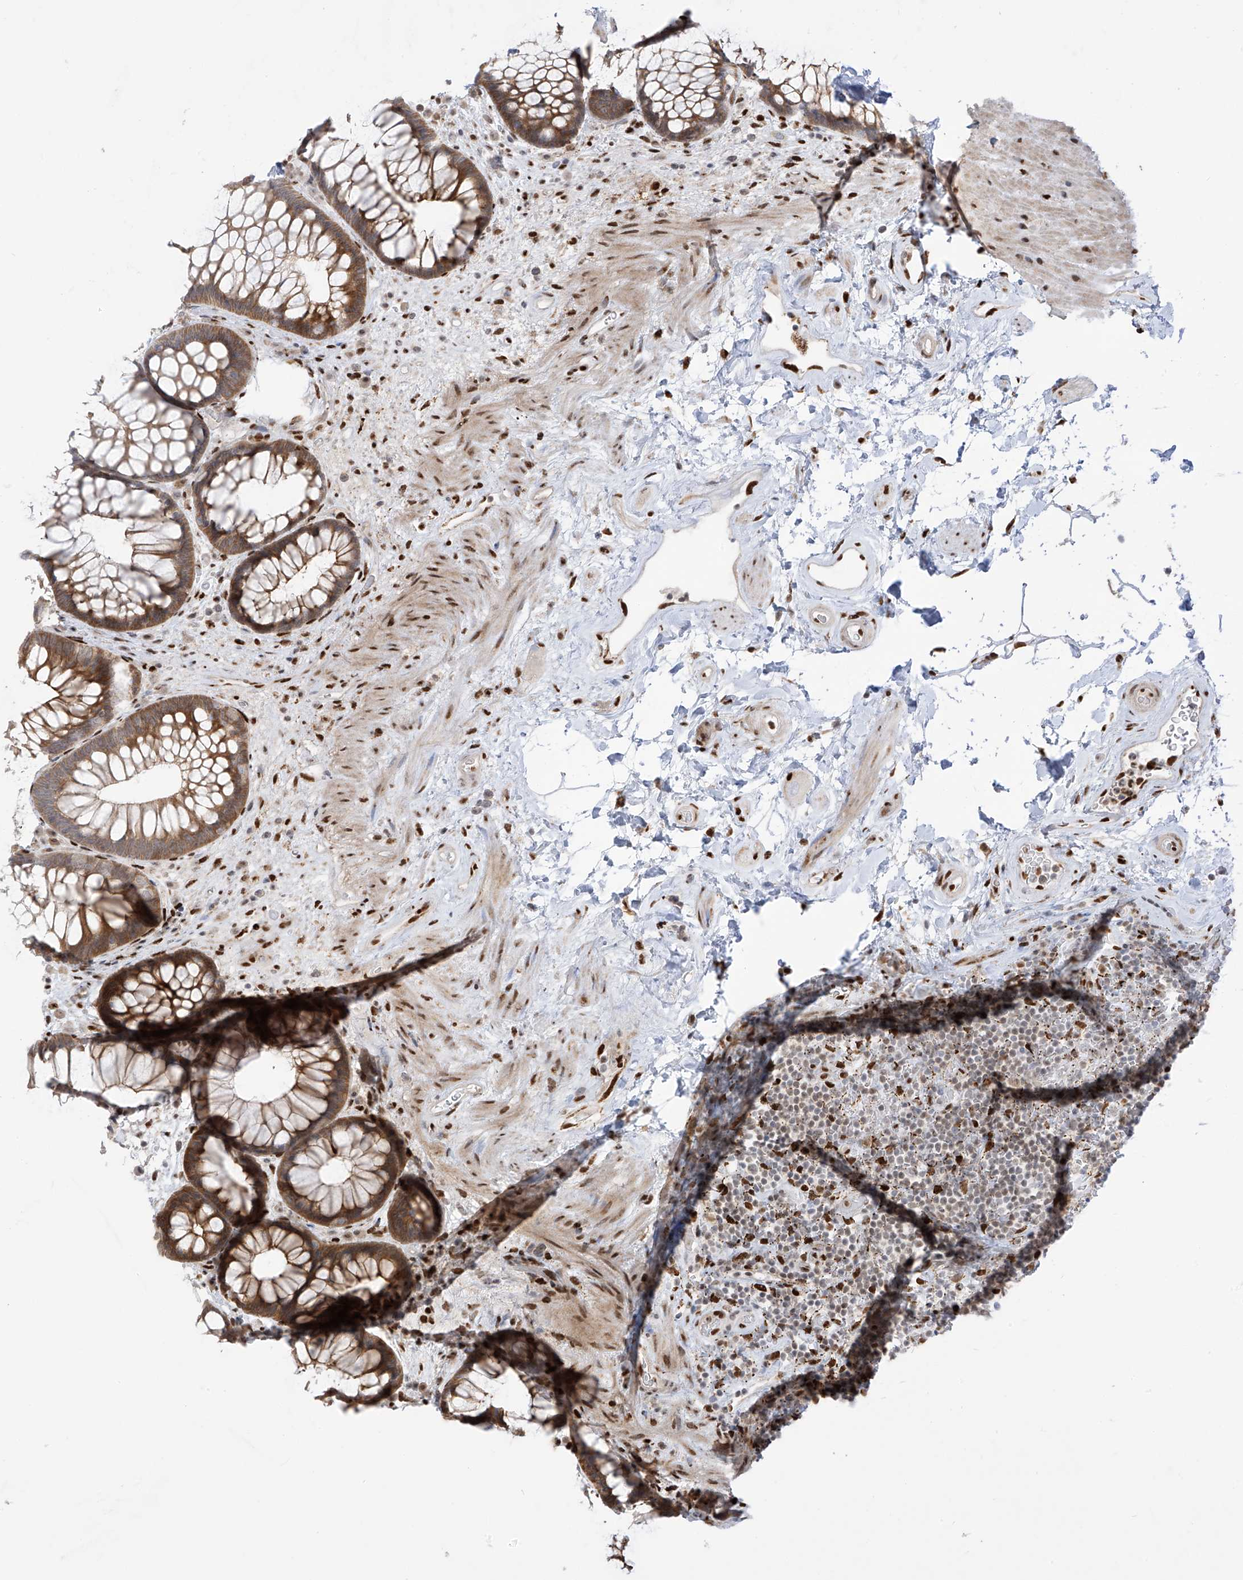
{"staining": {"intensity": "moderate", "quantity": "25%-75%", "location": "cytoplasmic/membranous"}, "tissue": "rectum", "cell_type": "Glandular cells", "image_type": "normal", "snomed": [{"axis": "morphology", "description": "Normal tissue, NOS"}, {"axis": "topography", "description": "Rectum"}], "caption": "DAB immunohistochemical staining of benign rectum exhibits moderate cytoplasmic/membranous protein positivity in approximately 25%-75% of glandular cells. The staining was performed using DAB (3,3'-diaminobenzidine) to visualize the protein expression in brown, while the nuclei were stained in blue with hematoxylin (Magnification: 20x).", "gene": "PM20D2", "patient": {"sex": "male", "age": 51}}